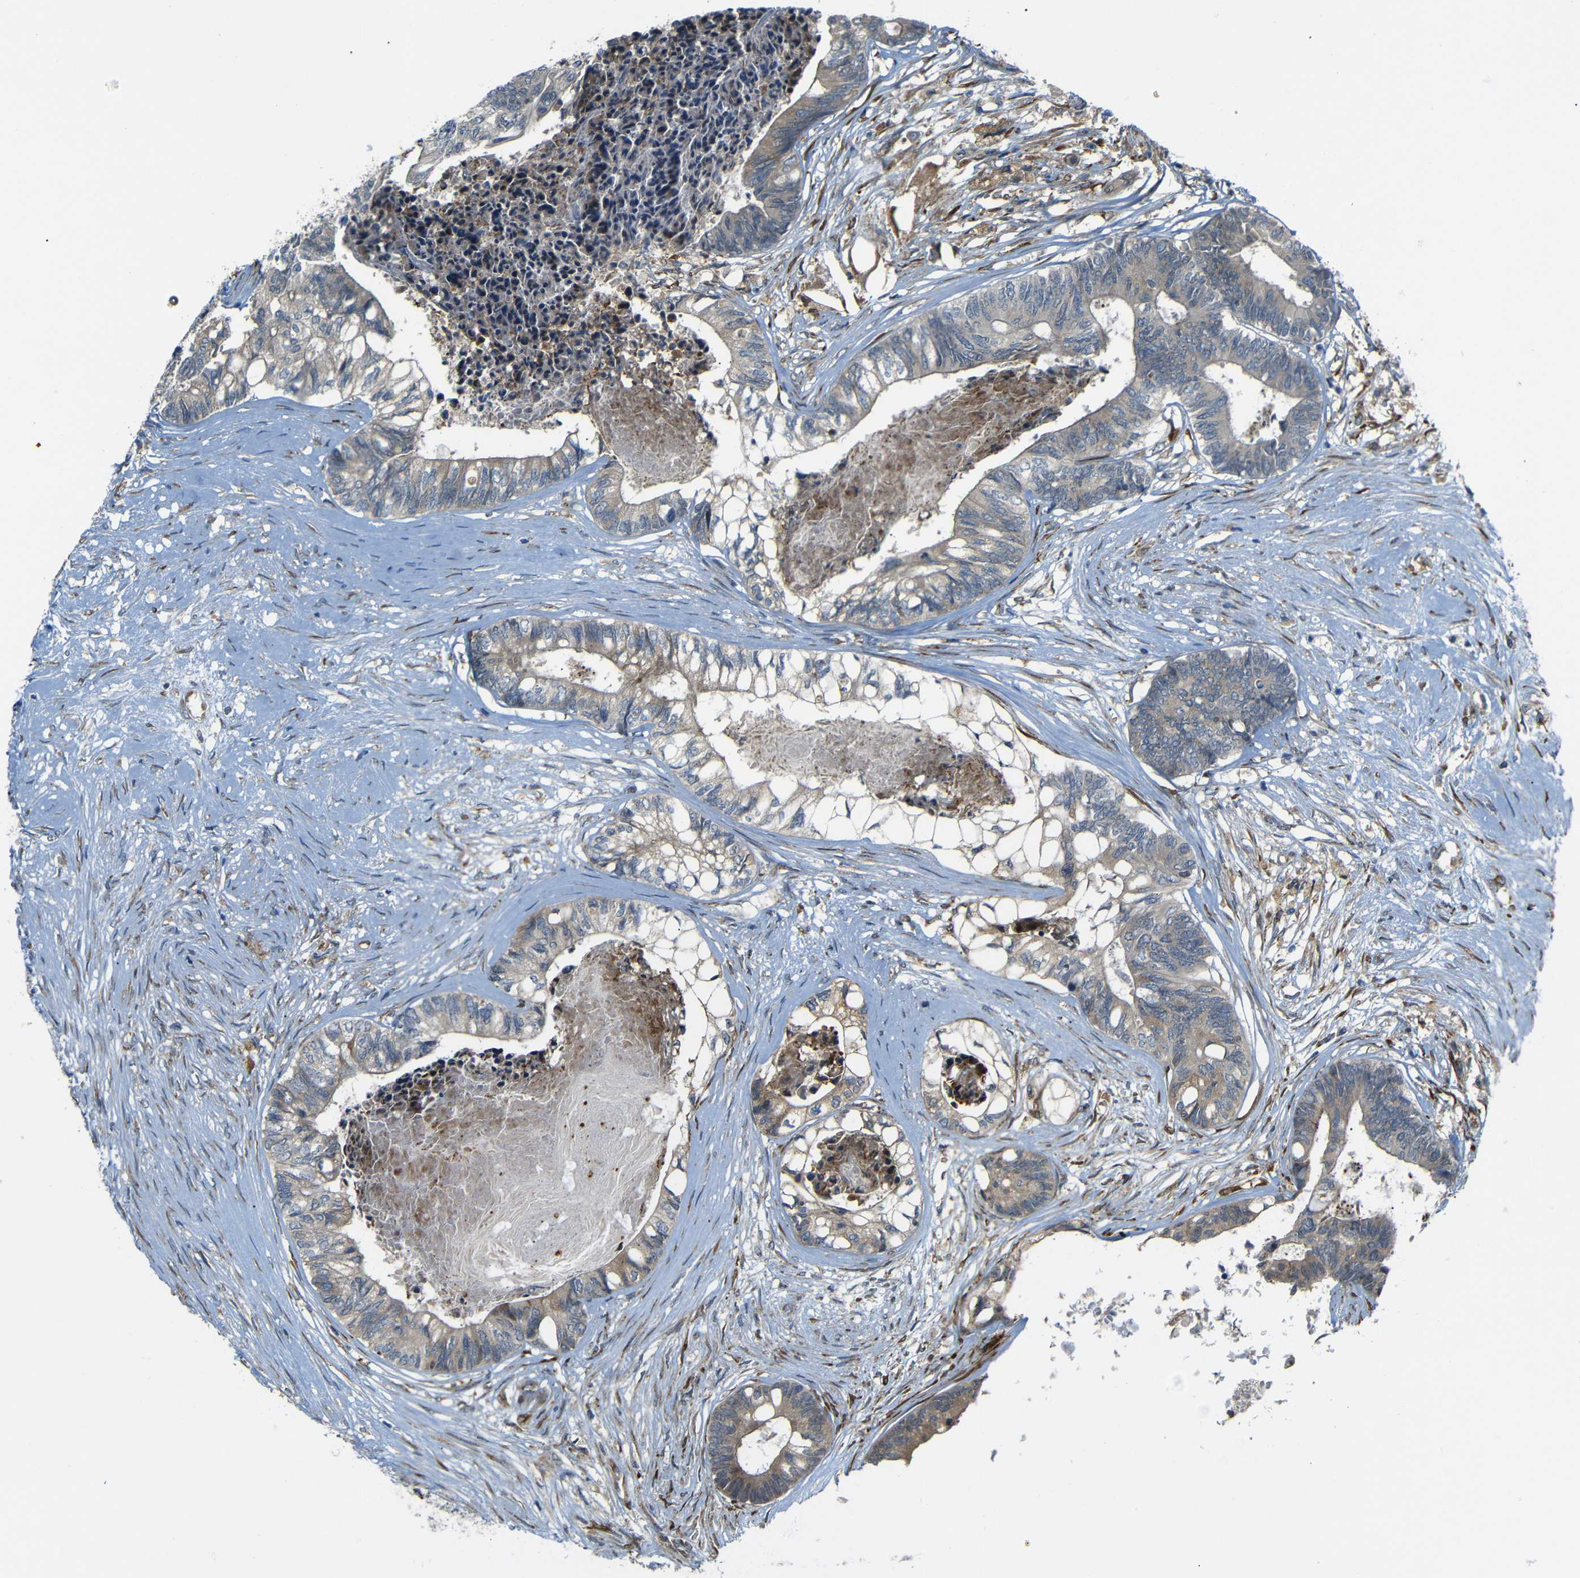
{"staining": {"intensity": "negative", "quantity": "none", "location": "none"}, "tissue": "colorectal cancer", "cell_type": "Tumor cells", "image_type": "cancer", "snomed": [{"axis": "morphology", "description": "Adenocarcinoma, NOS"}, {"axis": "topography", "description": "Rectum"}], "caption": "This is an immunohistochemistry micrograph of colorectal cancer (adenocarcinoma). There is no staining in tumor cells.", "gene": "P3H2", "patient": {"sex": "male", "age": 63}}